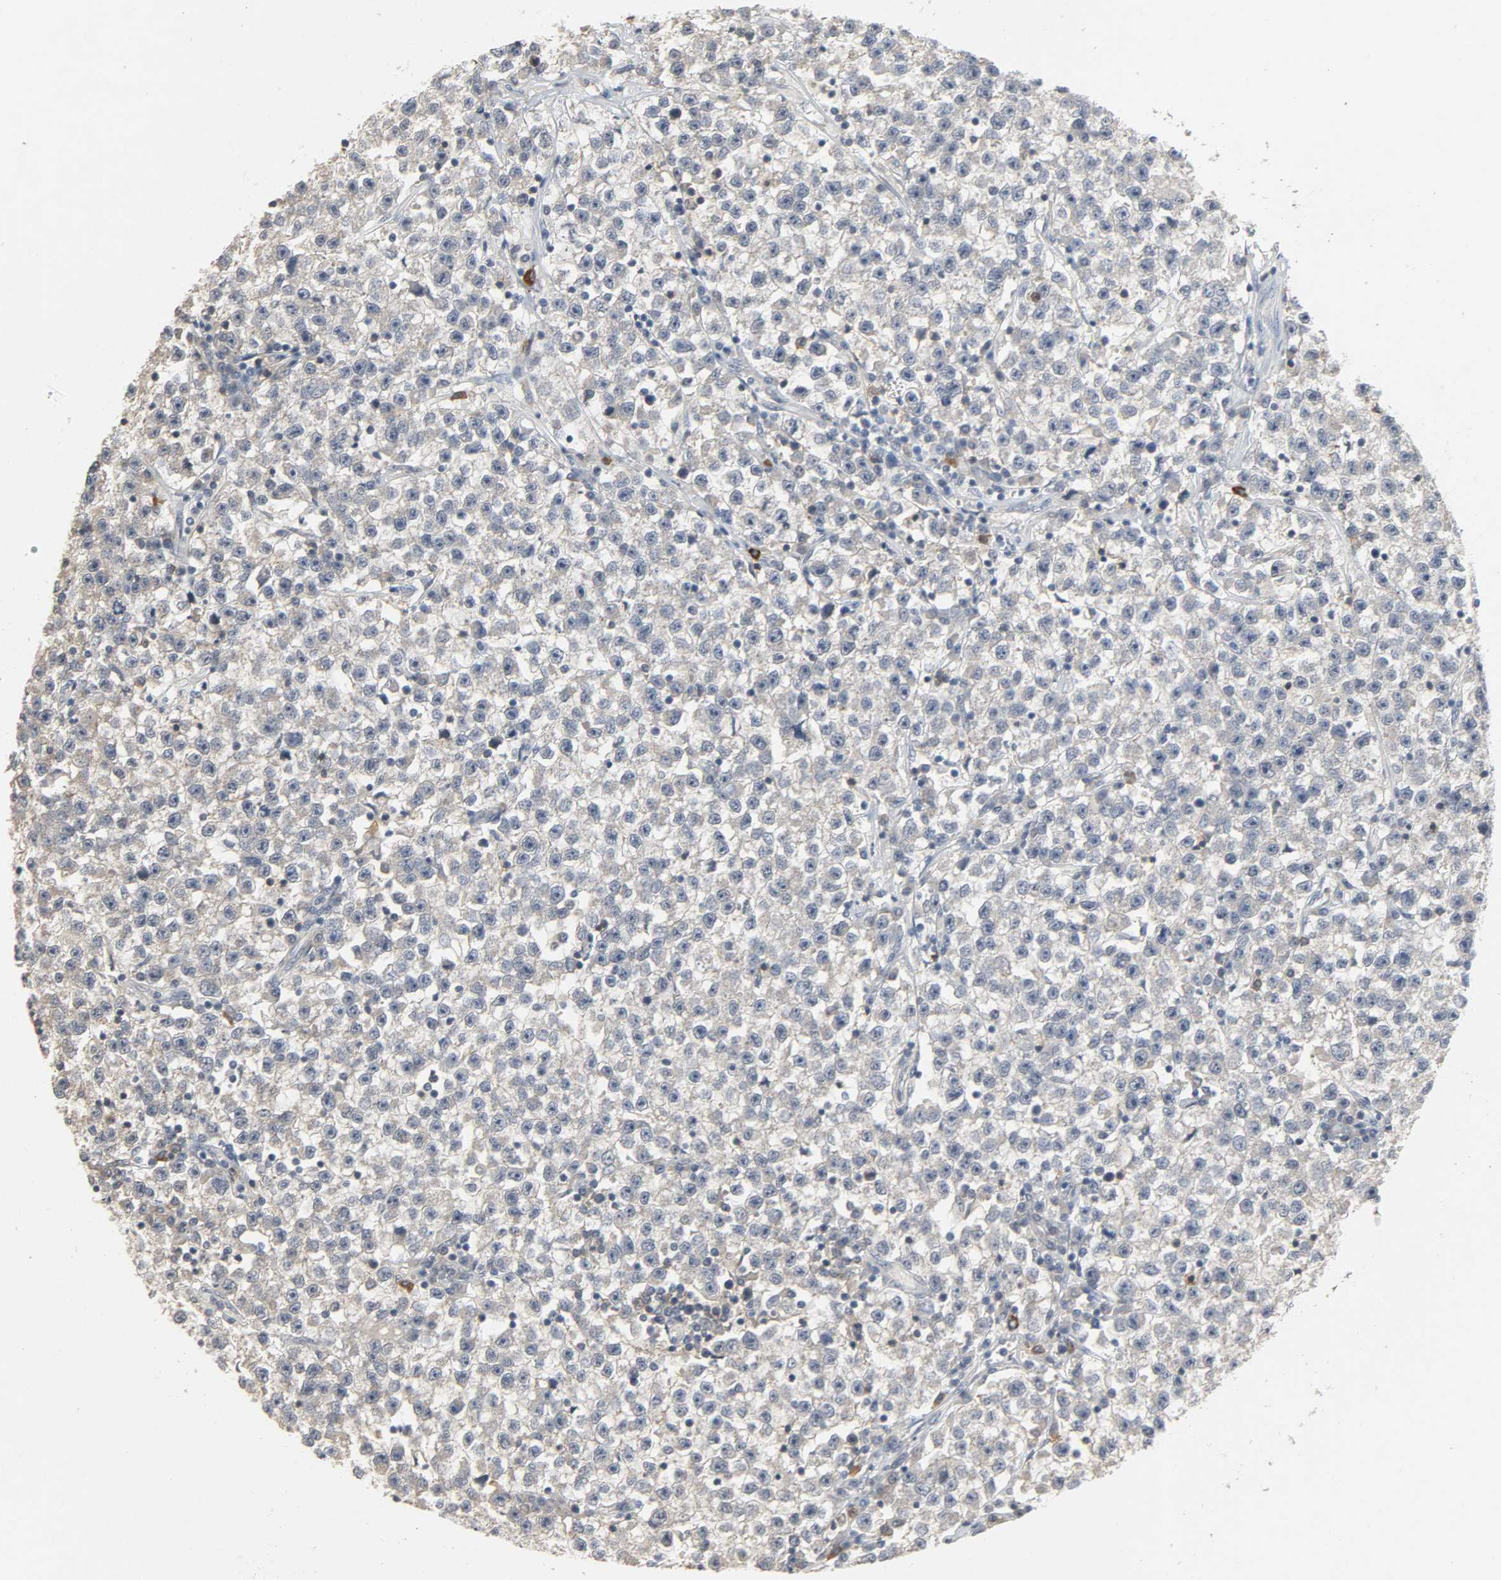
{"staining": {"intensity": "negative", "quantity": "none", "location": "none"}, "tissue": "testis cancer", "cell_type": "Tumor cells", "image_type": "cancer", "snomed": [{"axis": "morphology", "description": "Seminoma, NOS"}, {"axis": "topography", "description": "Testis"}], "caption": "An IHC photomicrograph of testis seminoma is shown. There is no staining in tumor cells of testis seminoma. The staining is performed using DAB (3,3'-diaminobenzidine) brown chromogen with nuclei counter-stained in using hematoxylin.", "gene": "CD4", "patient": {"sex": "male", "age": 22}}